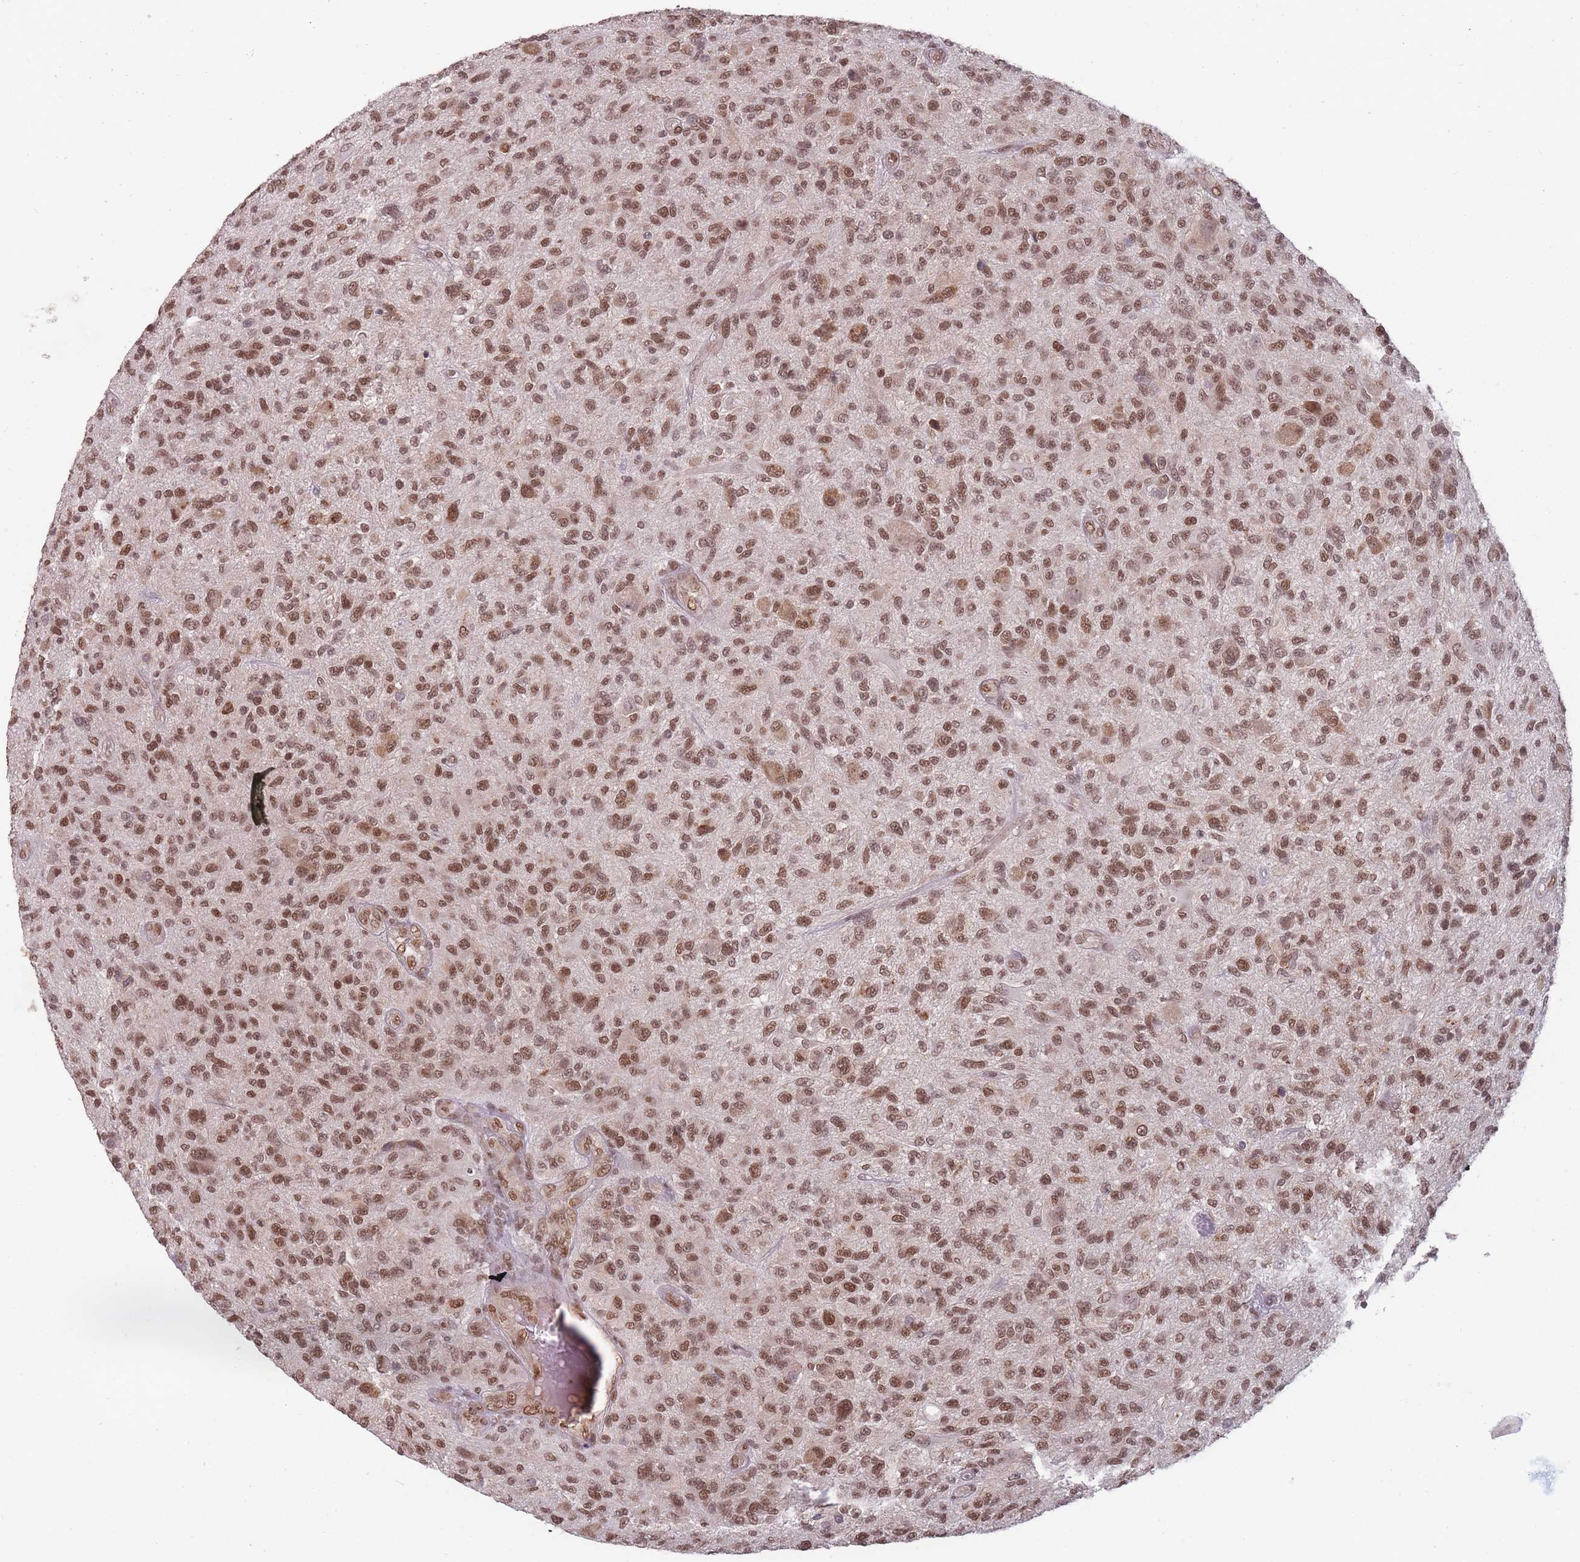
{"staining": {"intensity": "strong", "quantity": ">75%", "location": "nuclear"}, "tissue": "glioma", "cell_type": "Tumor cells", "image_type": "cancer", "snomed": [{"axis": "morphology", "description": "Glioma, malignant, High grade"}, {"axis": "topography", "description": "Brain"}], "caption": "Strong nuclear staining for a protein is present in approximately >75% of tumor cells of glioma using immunohistochemistry (IHC).", "gene": "TMED3", "patient": {"sex": "male", "age": 47}}